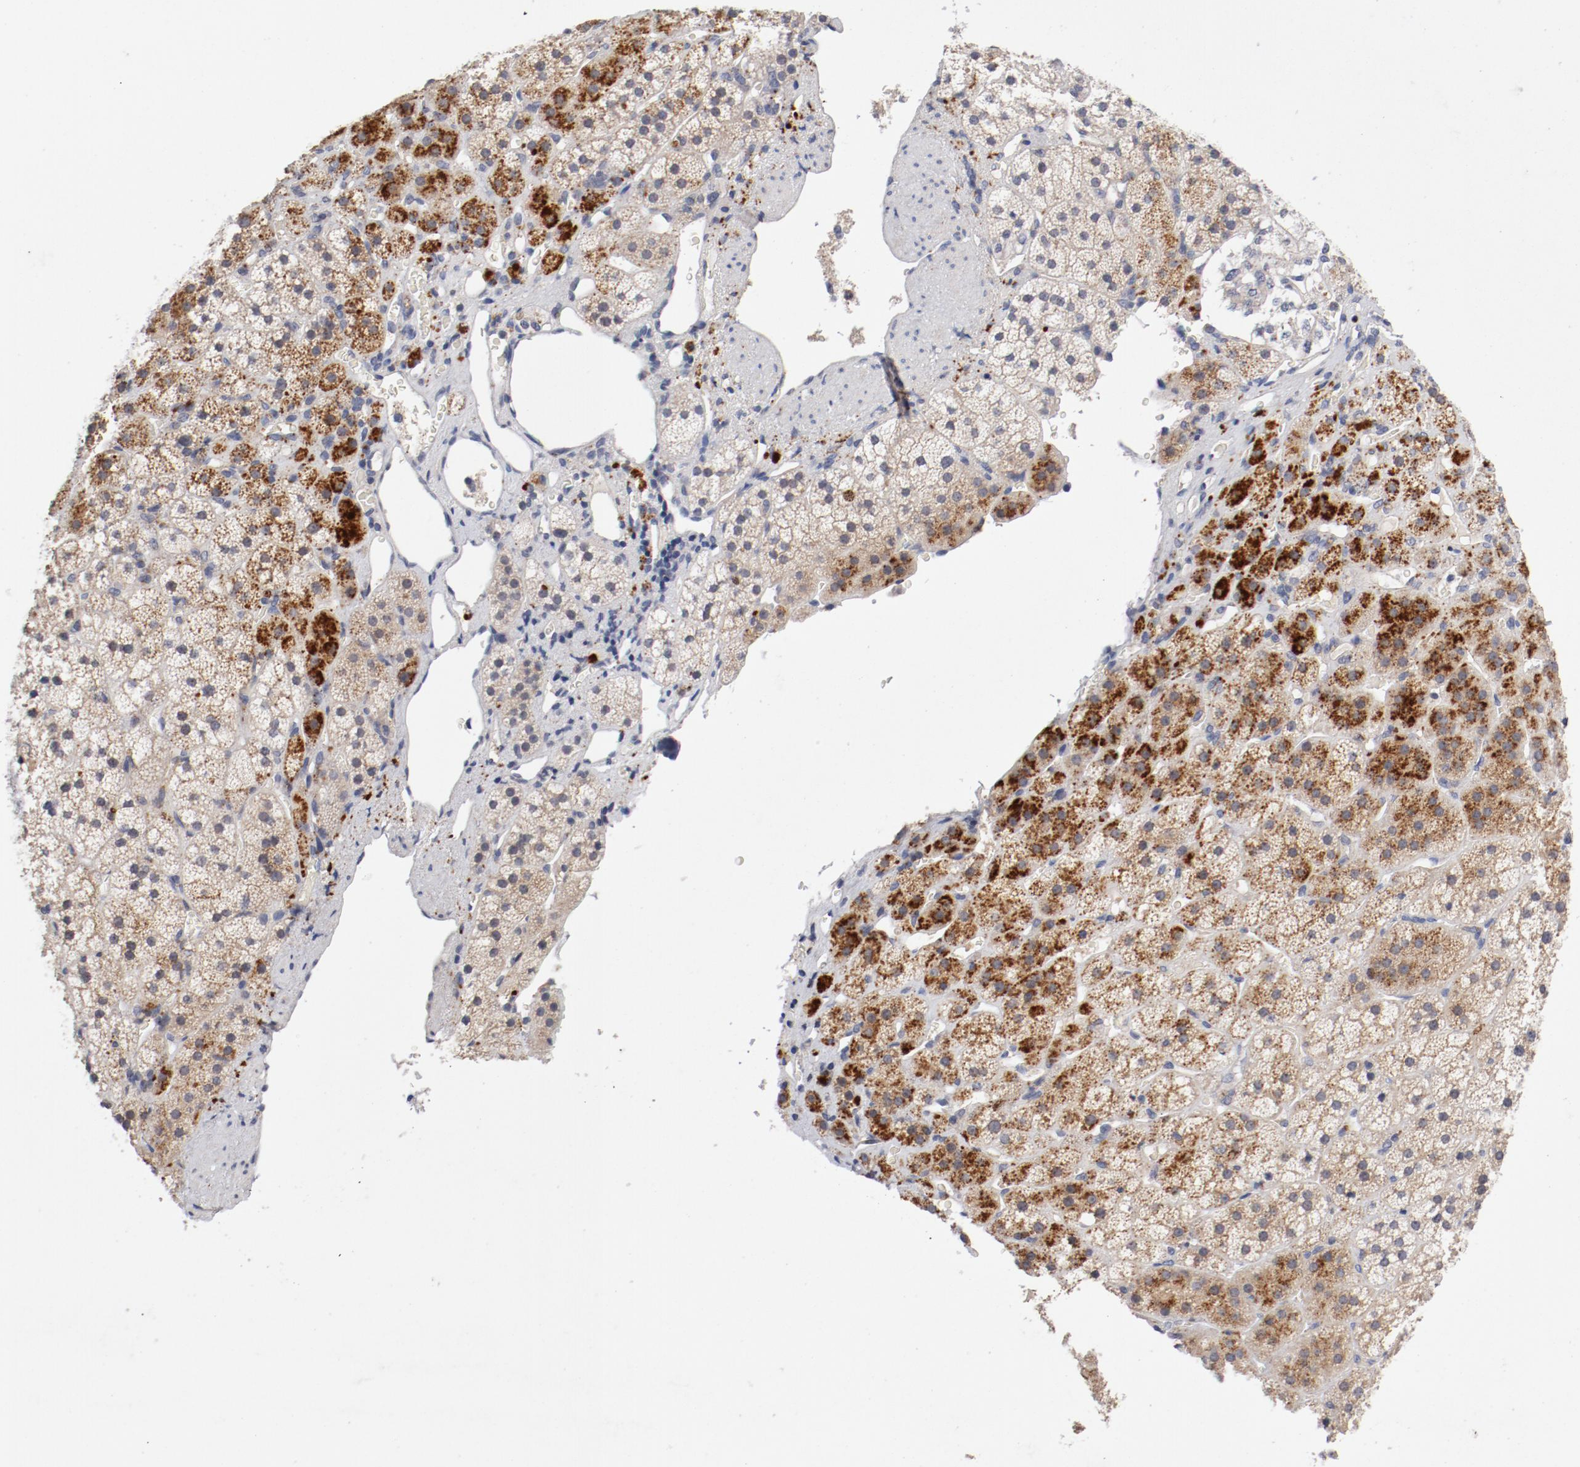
{"staining": {"intensity": "moderate", "quantity": "<25%", "location": "cytoplasmic/membranous"}, "tissue": "adrenal gland", "cell_type": "Glandular cells", "image_type": "normal", "snomed": [{"axis": "morphology", "description": "Normal tissue, NOS"}, {"axis": "topography", "description": "Adrenal gland"}], "caption": "An immunohistochemistry micrograph of unremarkable tissue is shown. Protein staining in brown highlights moderate cytoplasmic/membranous positivity in adrenal gland within glandular cells. (Brightfield microscopy of DAB IHC at high magnification).", "gene": "BIRC5", "patient": {"sex": "female", "age": 44}}